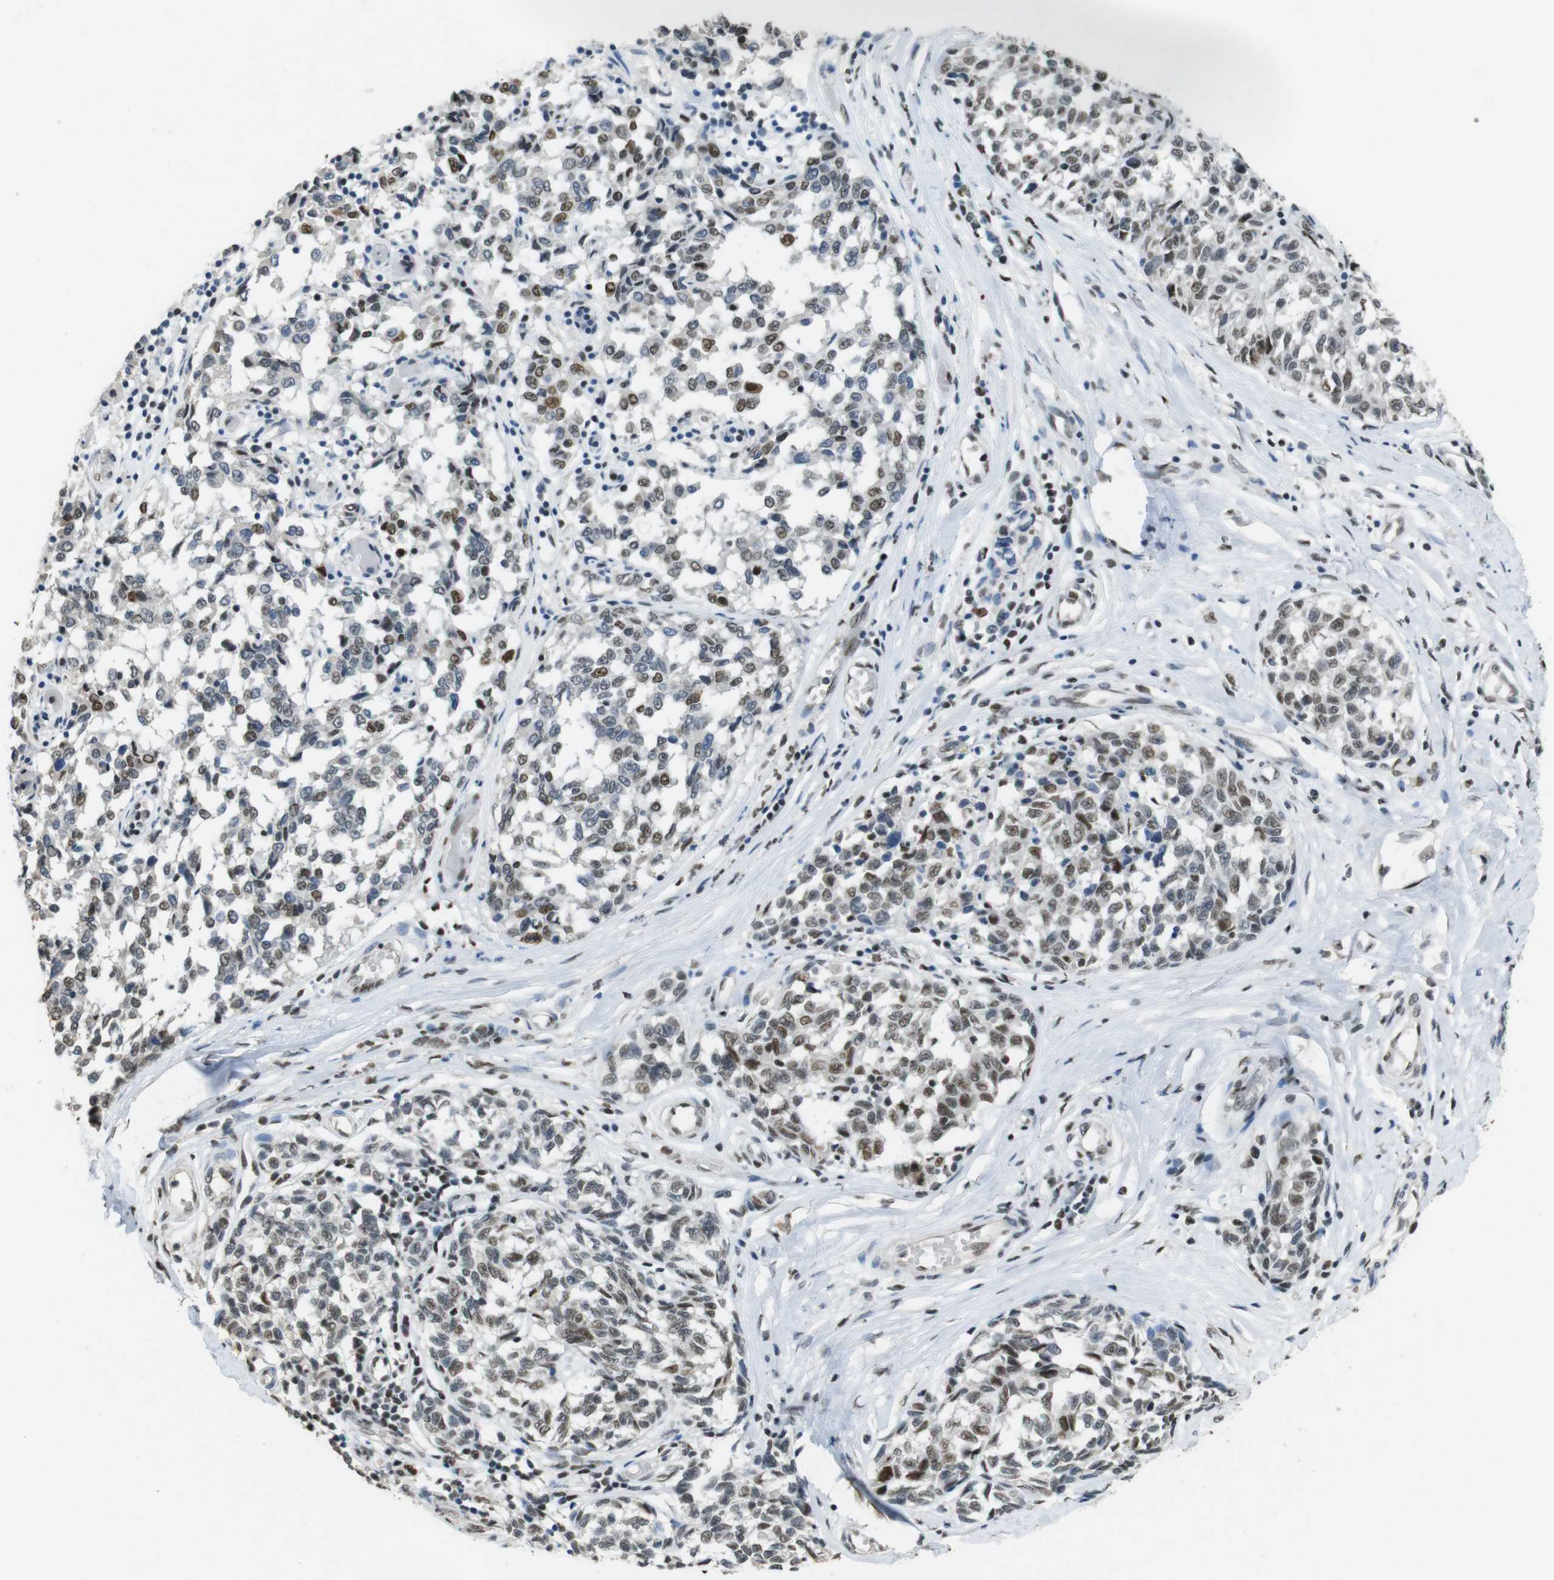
{"staining": {"intensity": "weak", "quantity": "25%-75%", "location": "nuclear"}, "tissue": "melanoma", "cell_type": "Tumor cells", "image_type": "cancer", "snomed": [{"axis": "morphology", "description": "Malignant melanoma, NOS"}, {"axis": "topography", "description": "Skin"}], "caption": "Tumor cells demonstrate low levels of weak nuclear expression in about 25%-75% of cells in human malignant melanoma.", "gene": "CSNK2B", "patient": {"sex": "female", "age": 64}}